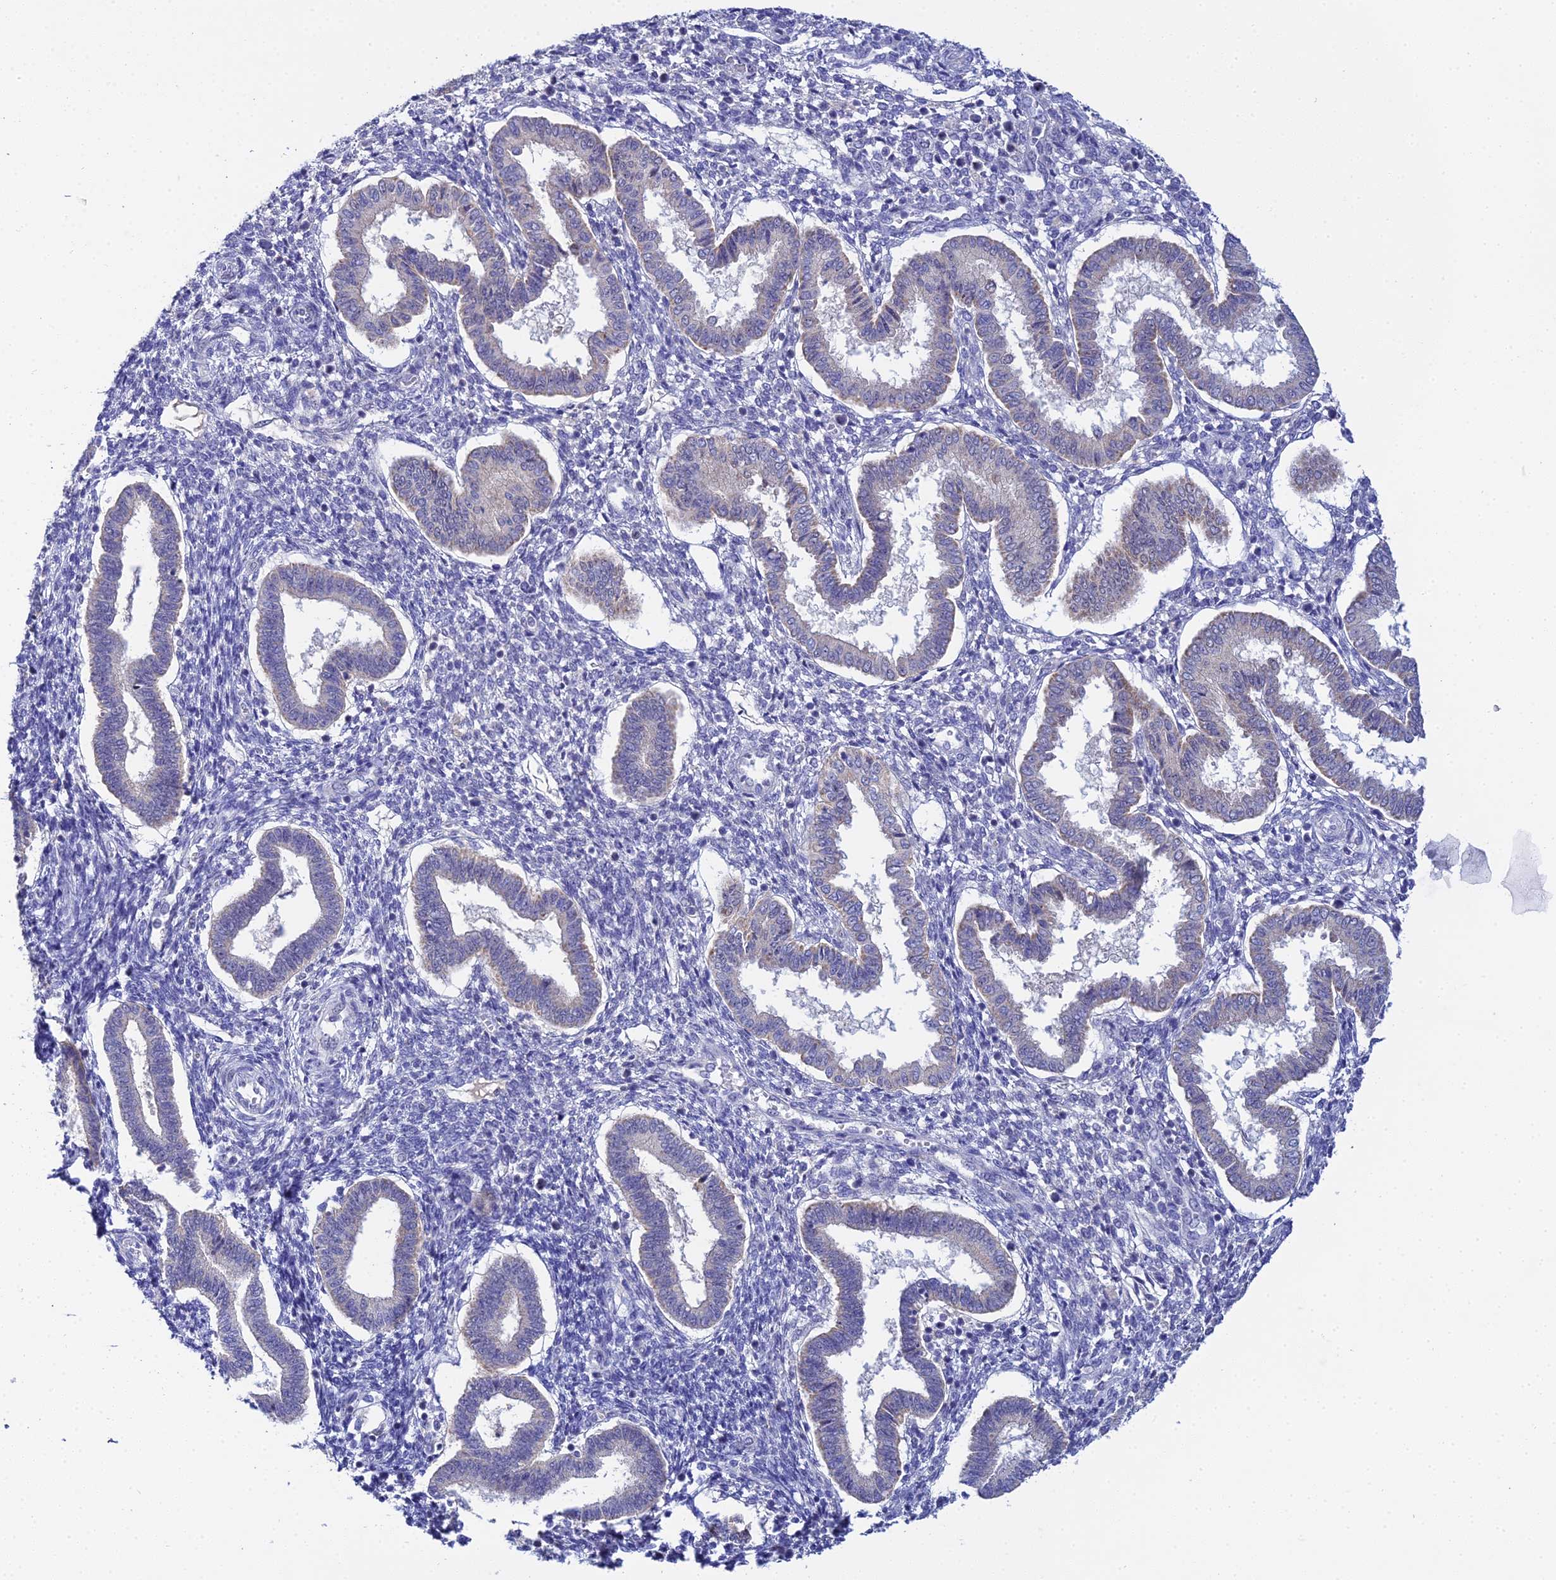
{"staining": {"intensity": "negative", "quantity": "none", "location": "none"}, "tissue": "endometrium", "cell_type": "Cells in endometrial stroma", "image_type": "normal", "snomed": [{"axis": "morphology", "description": "Normal tissue, NOS"}, {"axis": "topography", "description": "Endometrium"}], "caption": "Immunohistochemistry (IHC) micrograph of normal endometrium stained for a protein (brown), which shows no expression in cells in endometrial stroma.", "gene": "PLPP4", "patient": {"sex": "female", "age": 24}}